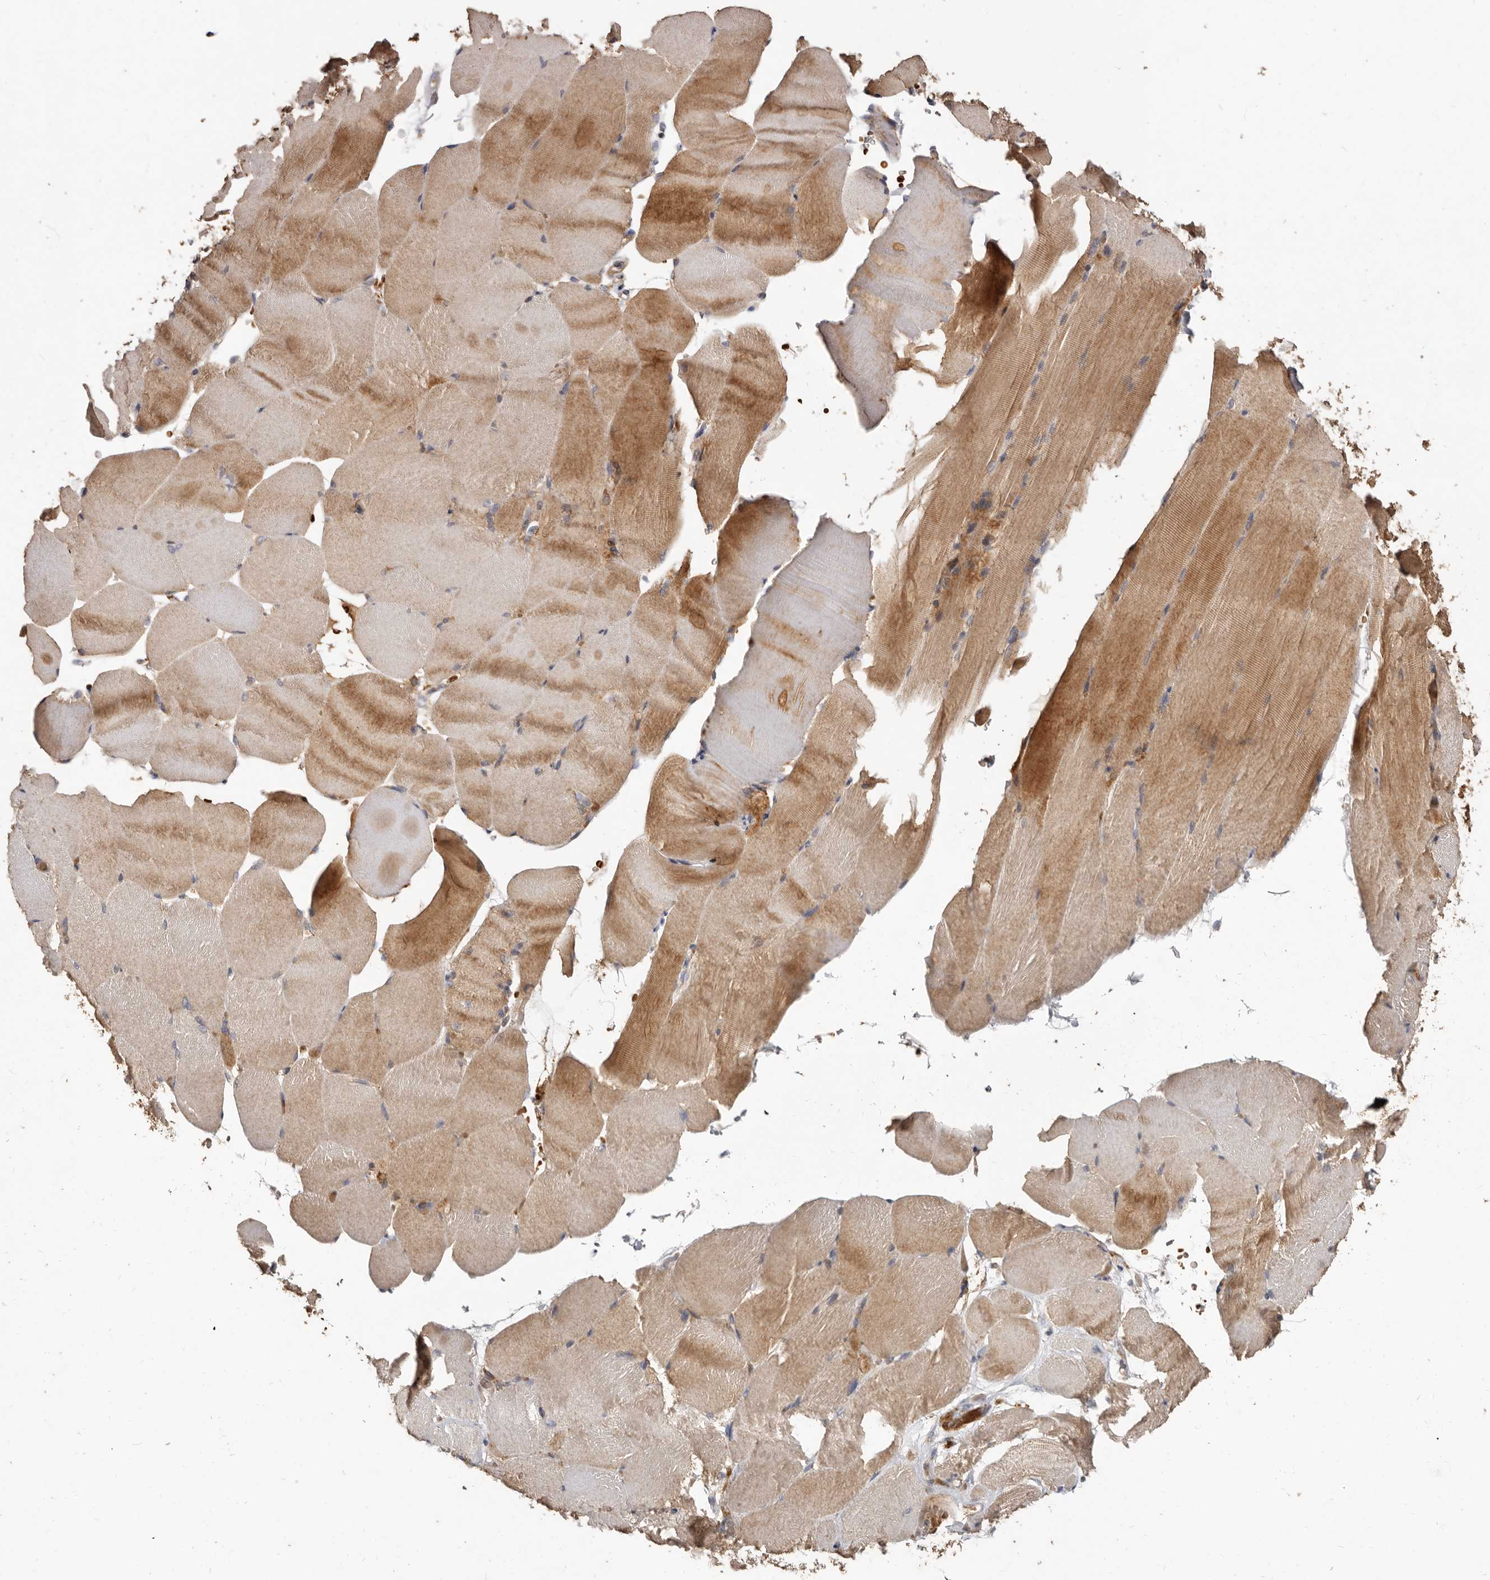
{"staining": {"intensity": "moderate", "quantity": ">75%", "location": "cytoplasmic/membranous"}, "tissue": "skeletal muscle", "cell_type": "Myocytes", "image_type": "normal", "snomed": [{"axis": "morphology", "description": "Normal tissue, NOS"}, {"axis": "topography", "description": "Skeletal muscle"}, {"axis": "topography", "description": "Parathyroid gland"}], "caption": "Approximately >75% of myocytes in benign skeletal muscle display moderate cytoplasmic/membranous protein positivity as visualized by brown immunohistochemical staining.", "gene": "GOT1L1", "patient": {"sex": "female", "age": 37}}